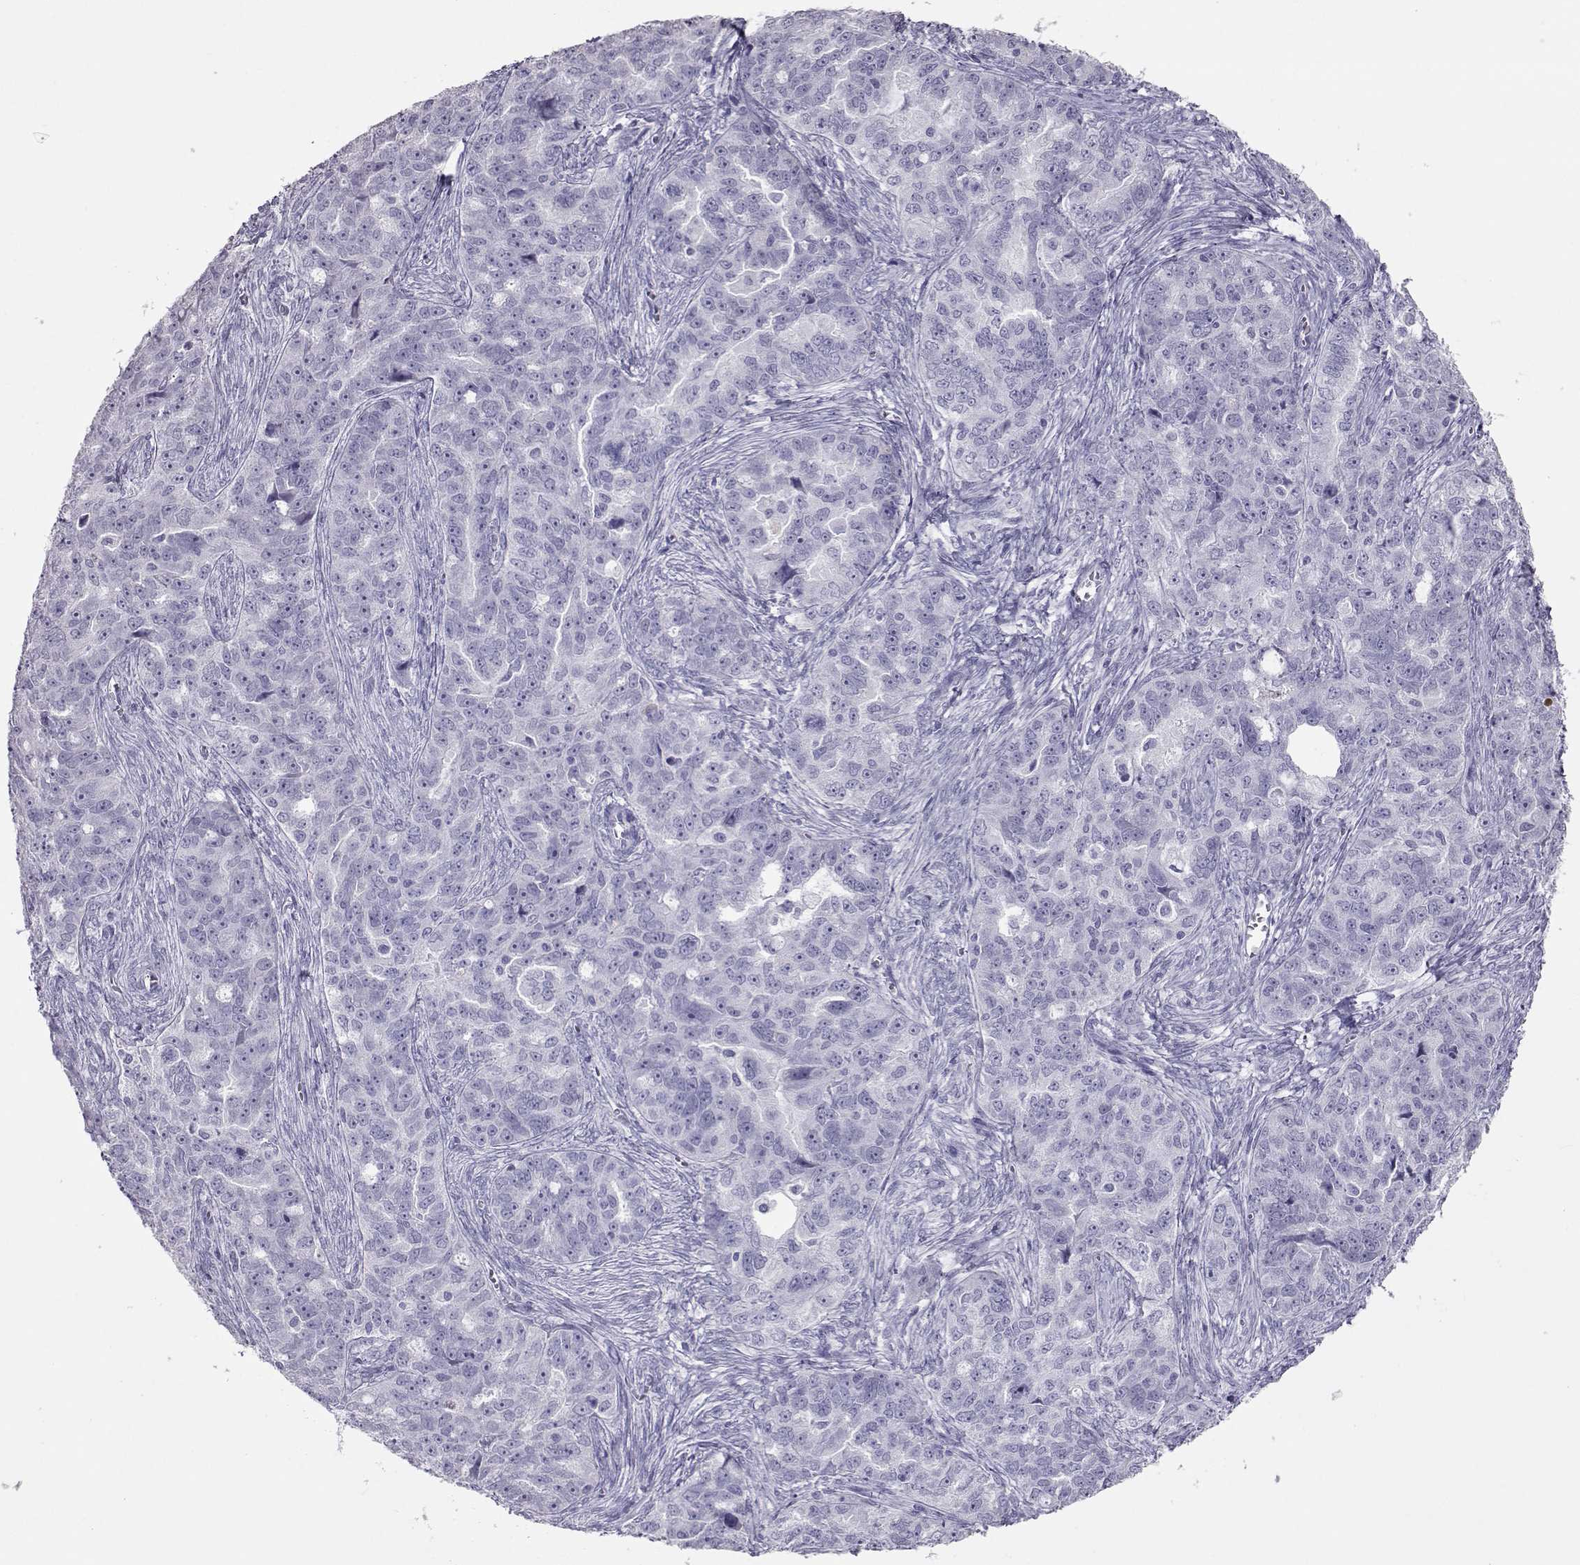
{"staining": {"intensity": "negative", "quantity": "none", "location": "none"}, "tissue": "ovarian cancer", "cell_type": "Tumor cells", "image_type": "cancer", "snomed": [{"axis": "morphology", "description": "Cystadenocarcinoma, serous, NOS"}, {"axis": "topography", "description": "Ovary"}], "caption": "Tumor cells show no significant protein positivity in serous cystadenocarcinoma (ovarian).", "gene": "PMCH", "patient": {"sex": "female", "age": 51}}